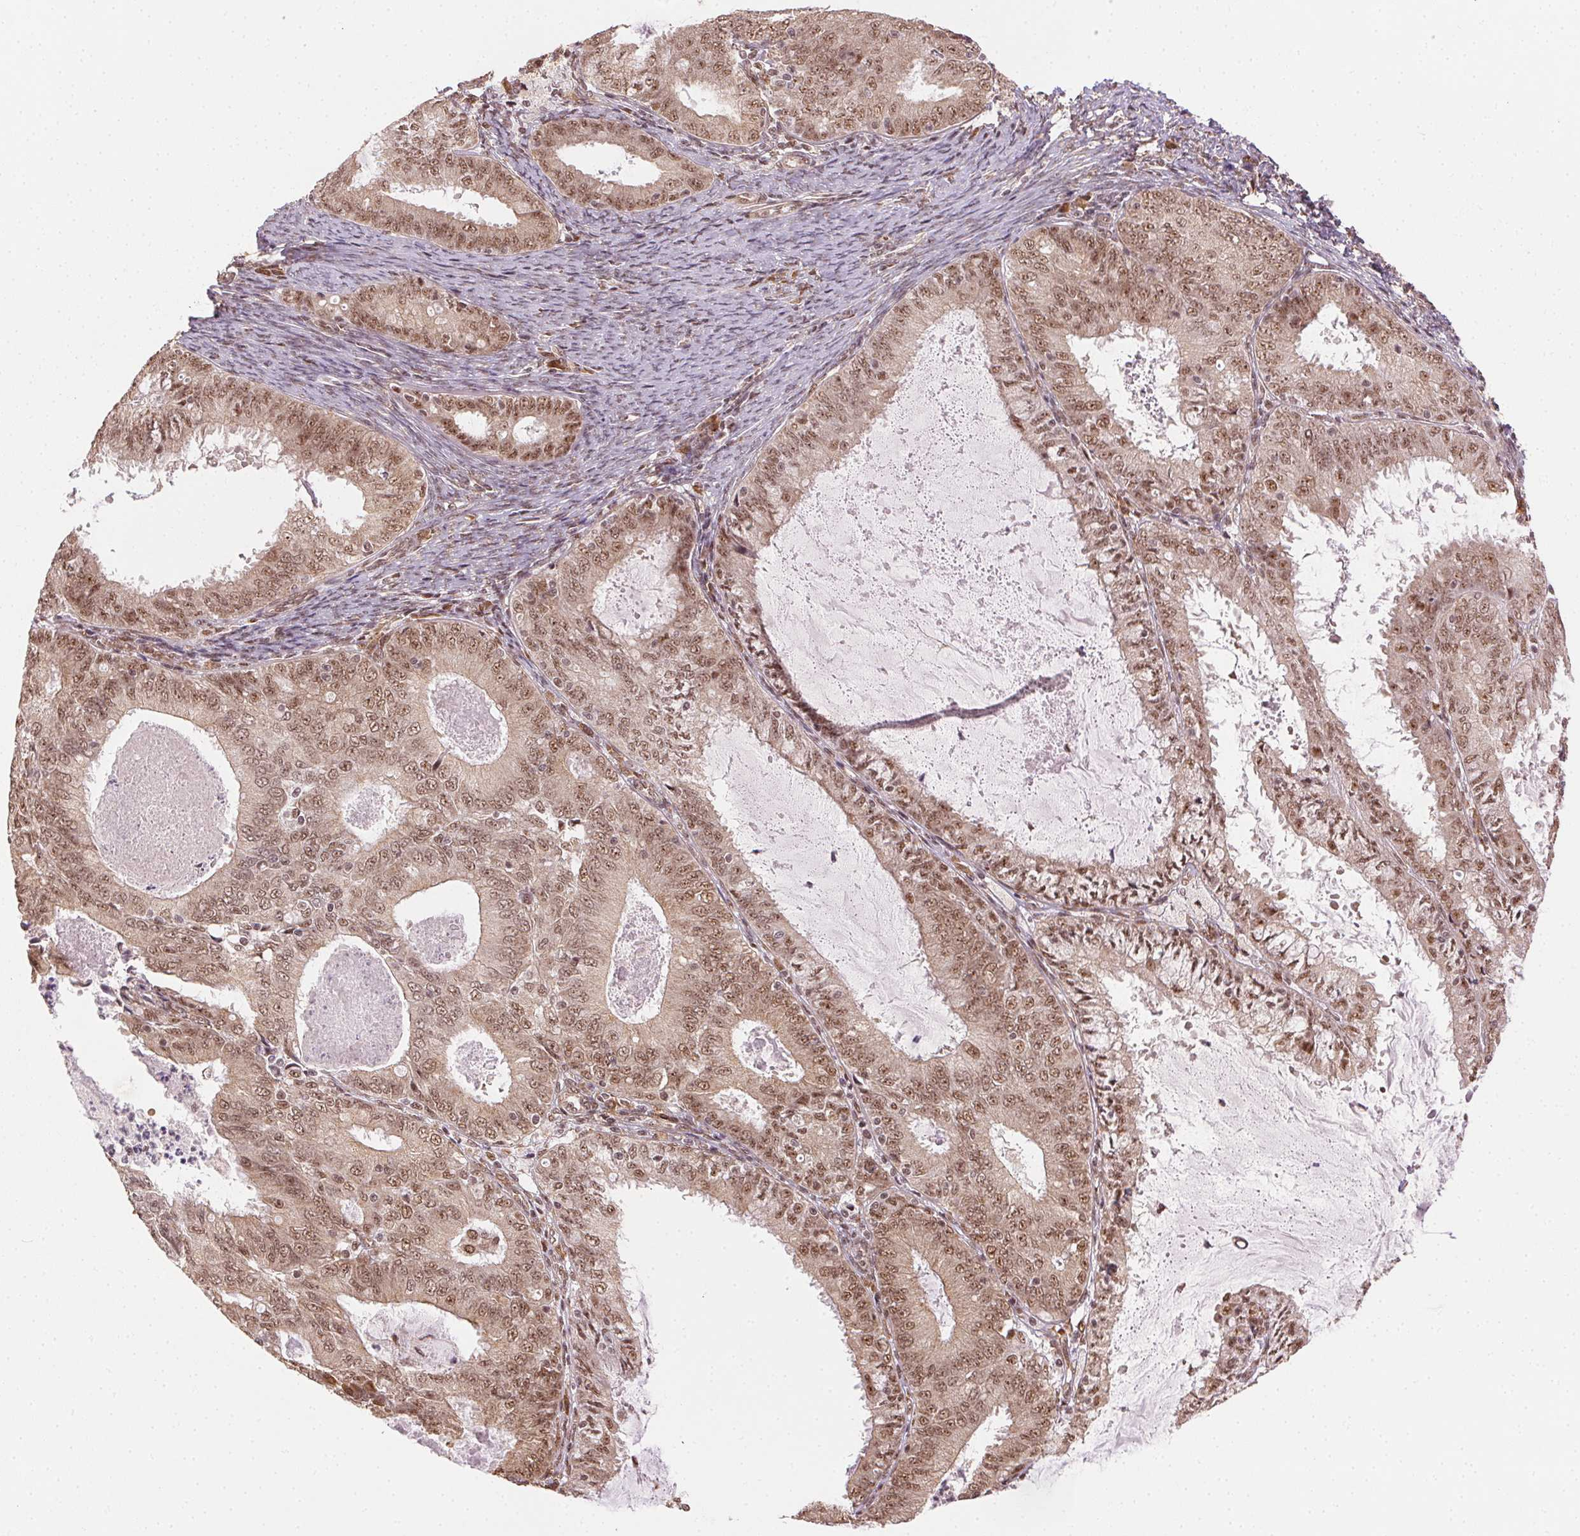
{"staining": {"intensity": "moderate", "quantity": ">75%", "location": "nuclear"}, "tissue": "endometrial cancer", "cell_type": "Tumor cells", "image_type": "cancer", "snomed": [{"axis": "morphology", "description": "Adenocarcinoma, NOS"}, {"axis": "topography", "description": "Endometrium"}], "caption": "Human endometrial cancer stained for a protein (brown) reveals moderate nuclear positive positivity in about >75% of tumor cells.", "gene": "TREML4", "patient": {"sex": "female", "age": 57}}